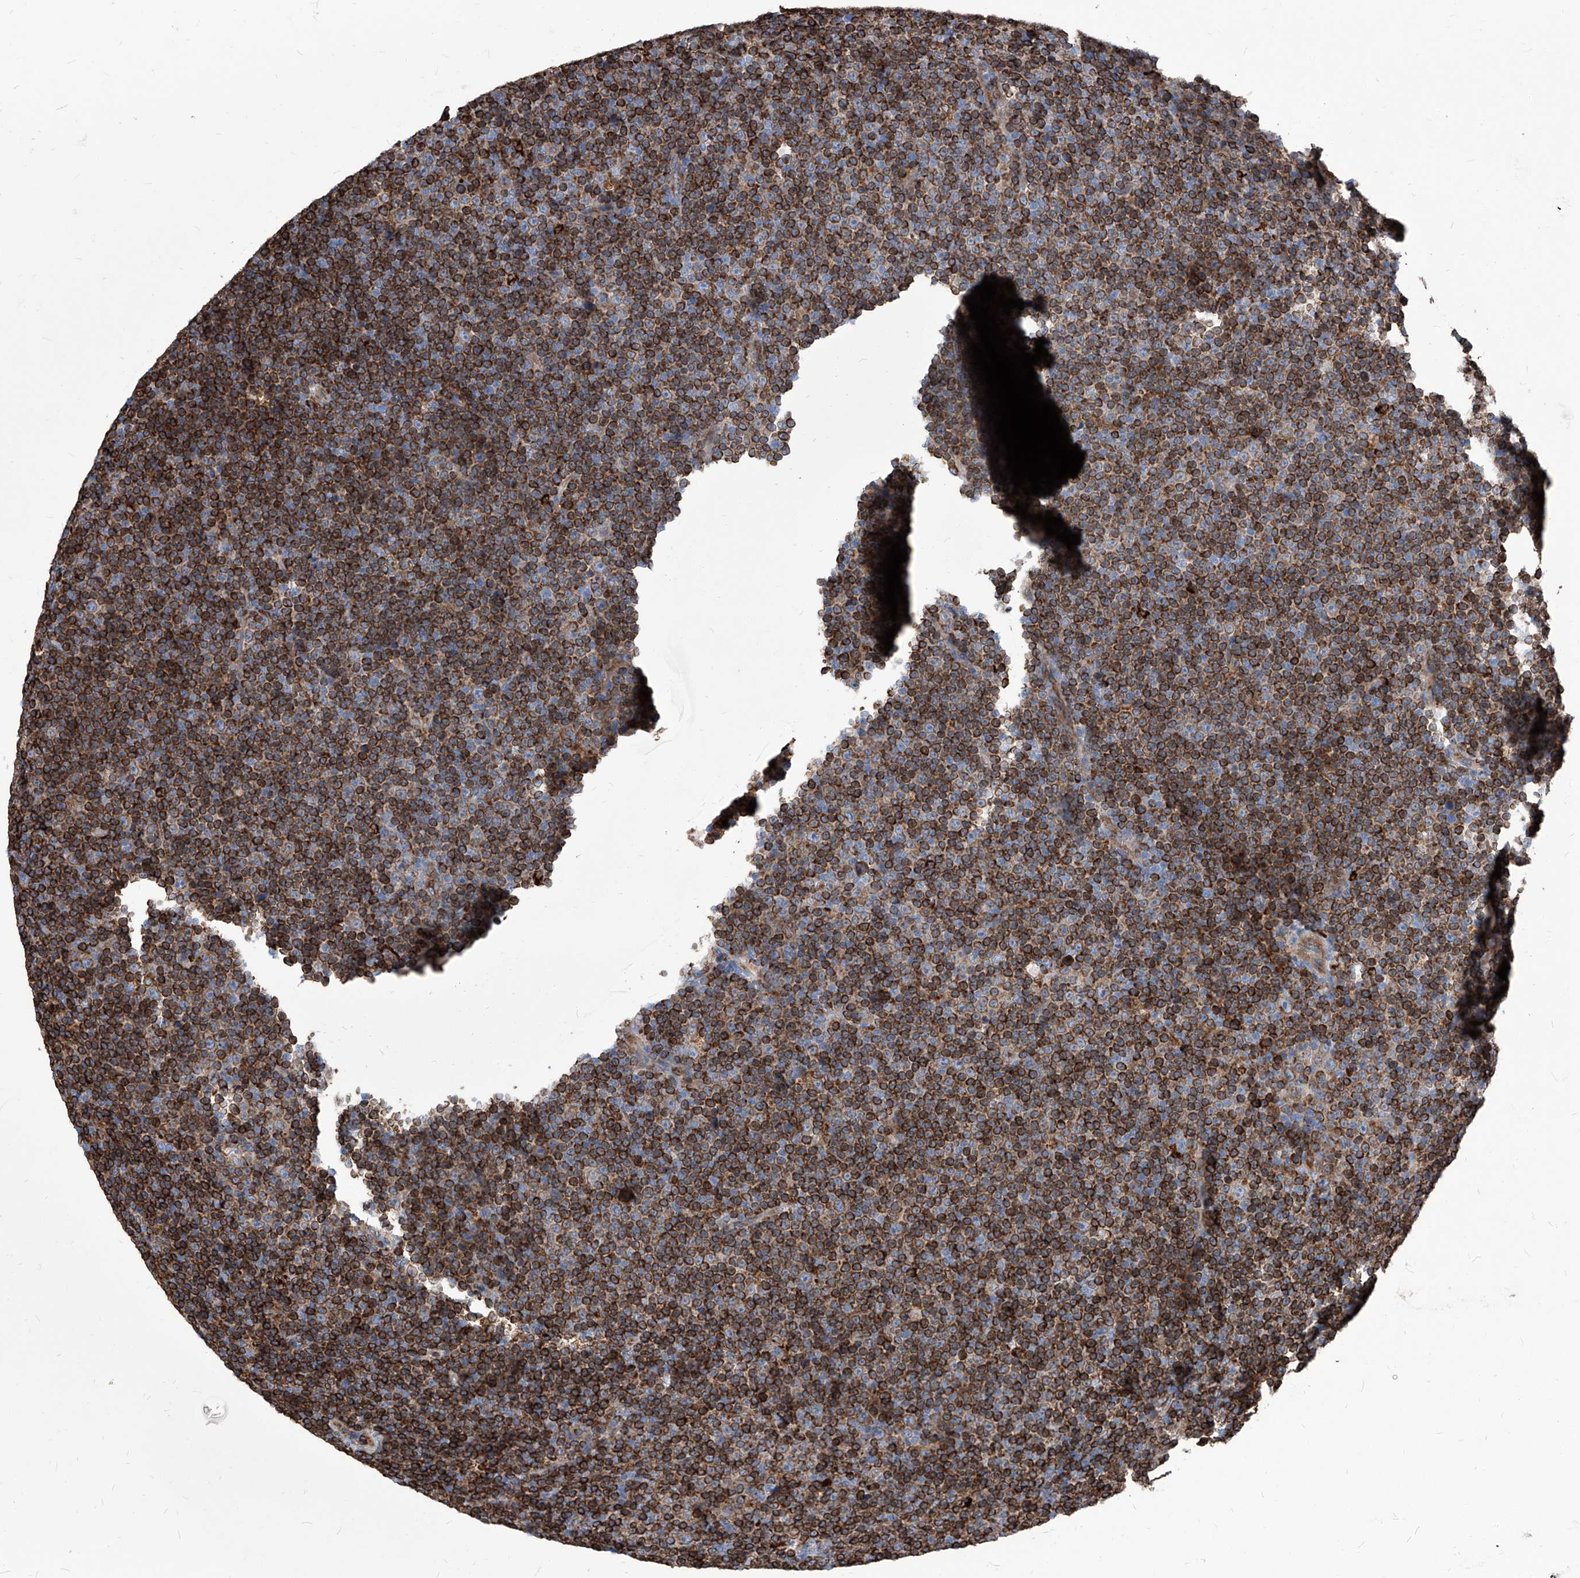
{"staining": {"intensity": "strong", "quantity": ">75%", "location": "cytoplasmic/membranous"}, "tissue": "lymphoma", "cell_type": "Tumor cells", "image_type": "cancer", "snomed": [{"axis": "morphology", "description": "Malignant lymphoma, non-Hodgkin's type, Low grade"}, {"axis": "topography", "description": "Lymph node"}], "caption": "Malignant lymphoma, non-Hodgkin's type (low-grade) stained with DAB (3,3'-diaminobenzidine) IHC demonstrates high levels of strong cytoplasmic/membranous staining in approximately >75% of tumor cells.", "gene": "UBOX5", "patient": {"sex": "female", "age": 67}}